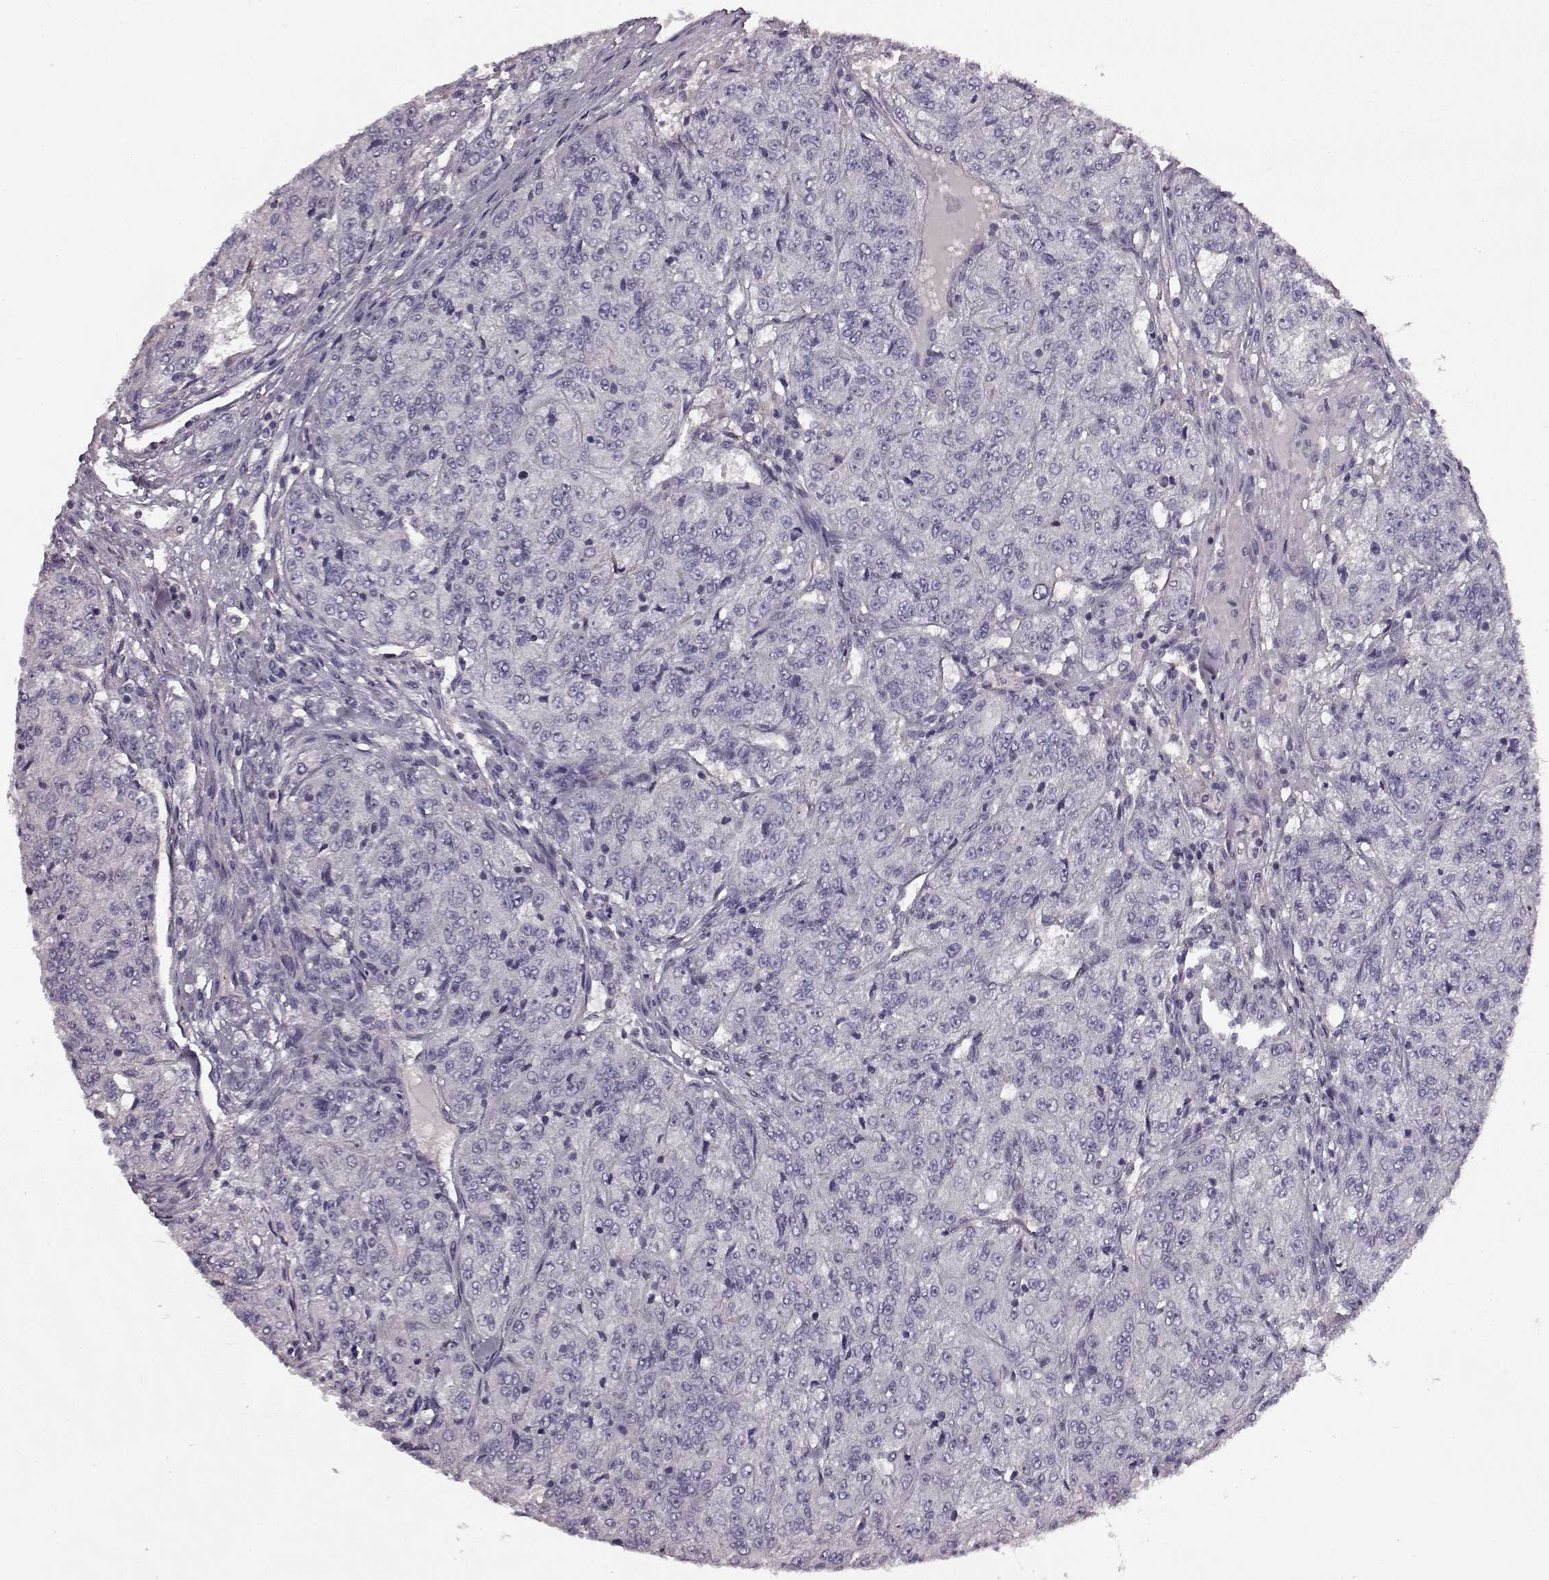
{"staining": {"intensity": "negative", "quantity": "none", "location": "none"}, "tissue": "renal cancer", "cell_type": "Tumor cells", "image_type": "cancer", "snomed": [{"axis": "morphology", "description": "Adenocarcinoma, NOS"}, {"axis": "topography", "description": "Kidney"}], "caption": "Adenocarcinoma (renal) stained for a protein using IHC shows no staining tumor cells.", "gene": "KRT85", "patient": {"sex": "female", "age": 63}}